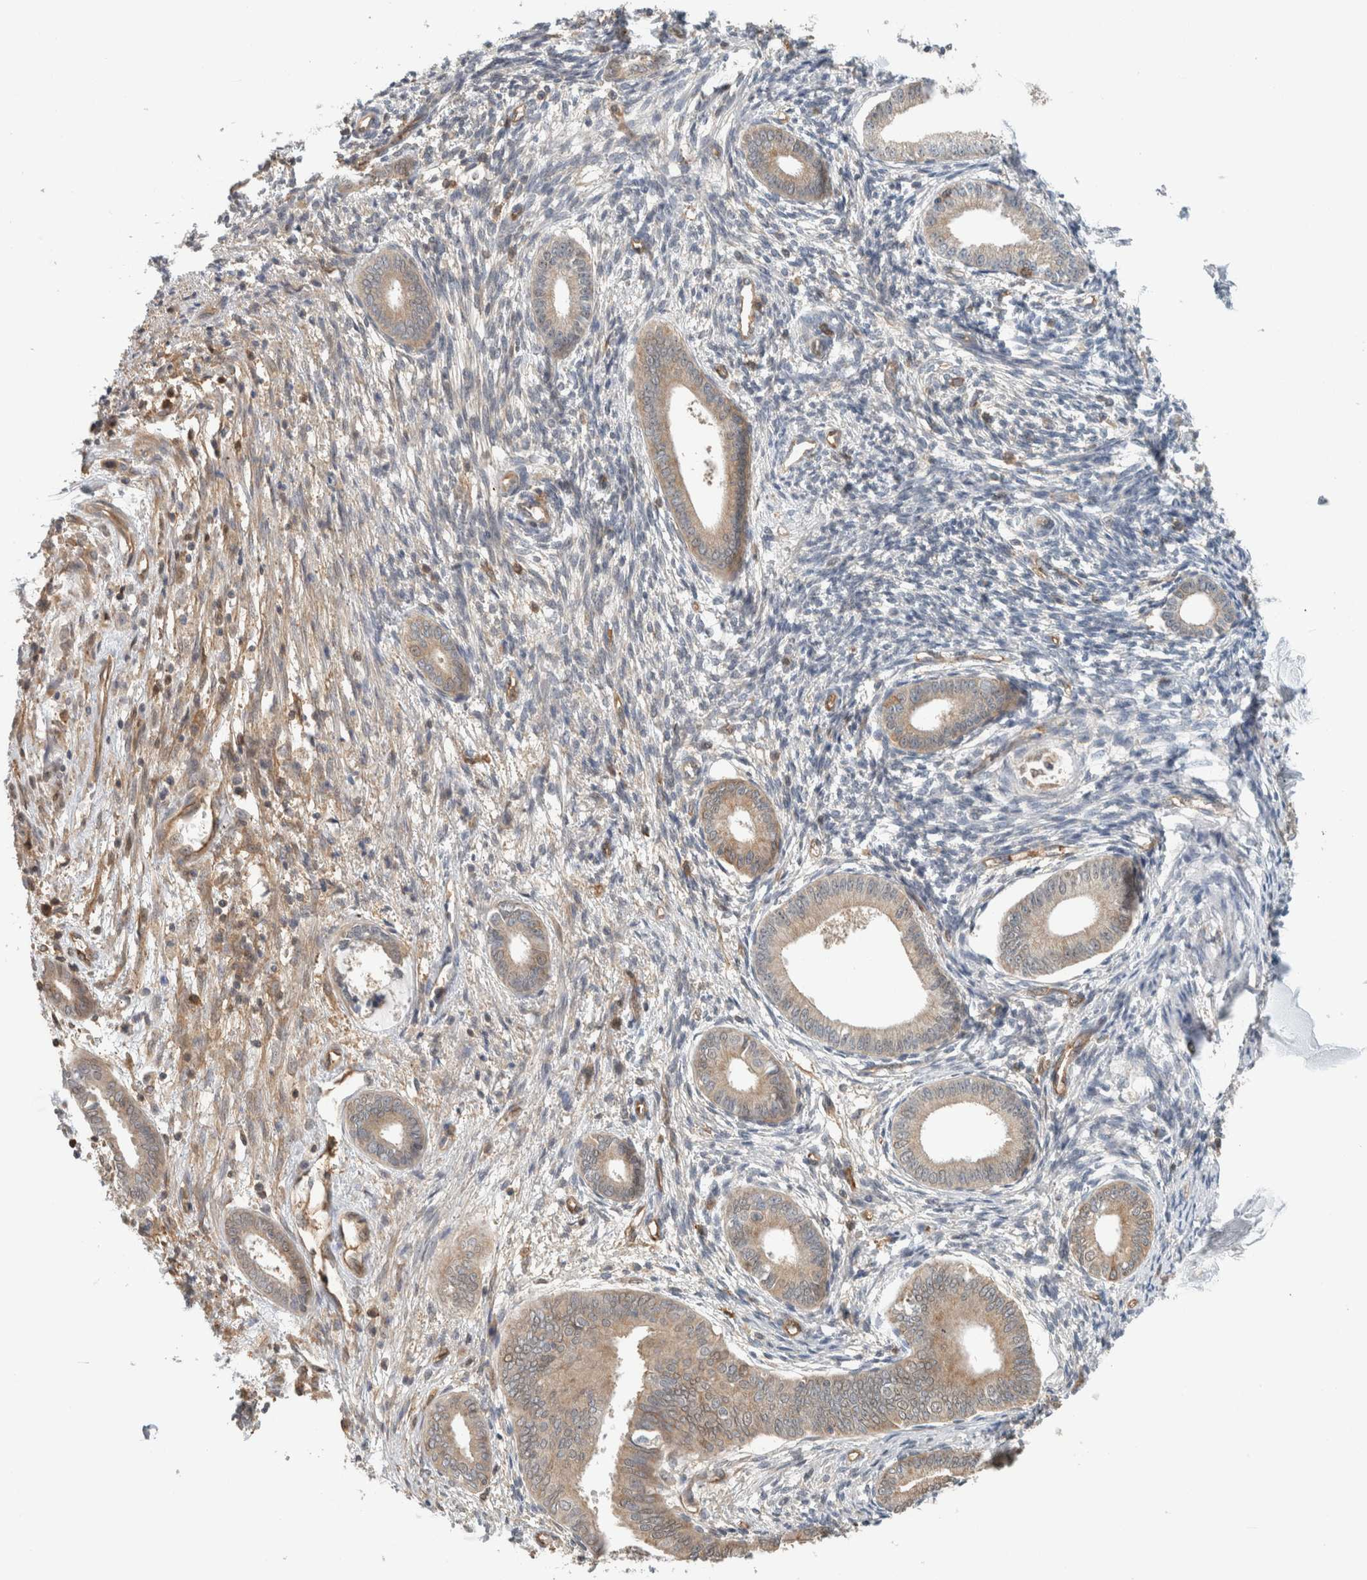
{"staining": {"intensity": "negative", "quantity": "none", "location": "none"}, "tissue": "endometrium", "cell_type": "Cells in endometrial stroma", "image_type": "normal", "snomed": [{"axis": "morphology", "description": "Normal tissue, NOS"}, {"axis": "topography", "description": "Endometrium"}], "caption": "A photomicrograph of human endometrium is negative for staining in cells in endometrial stroma.", "gene": "PFDN4", "patient": {"sex": "female", "age": 56}}